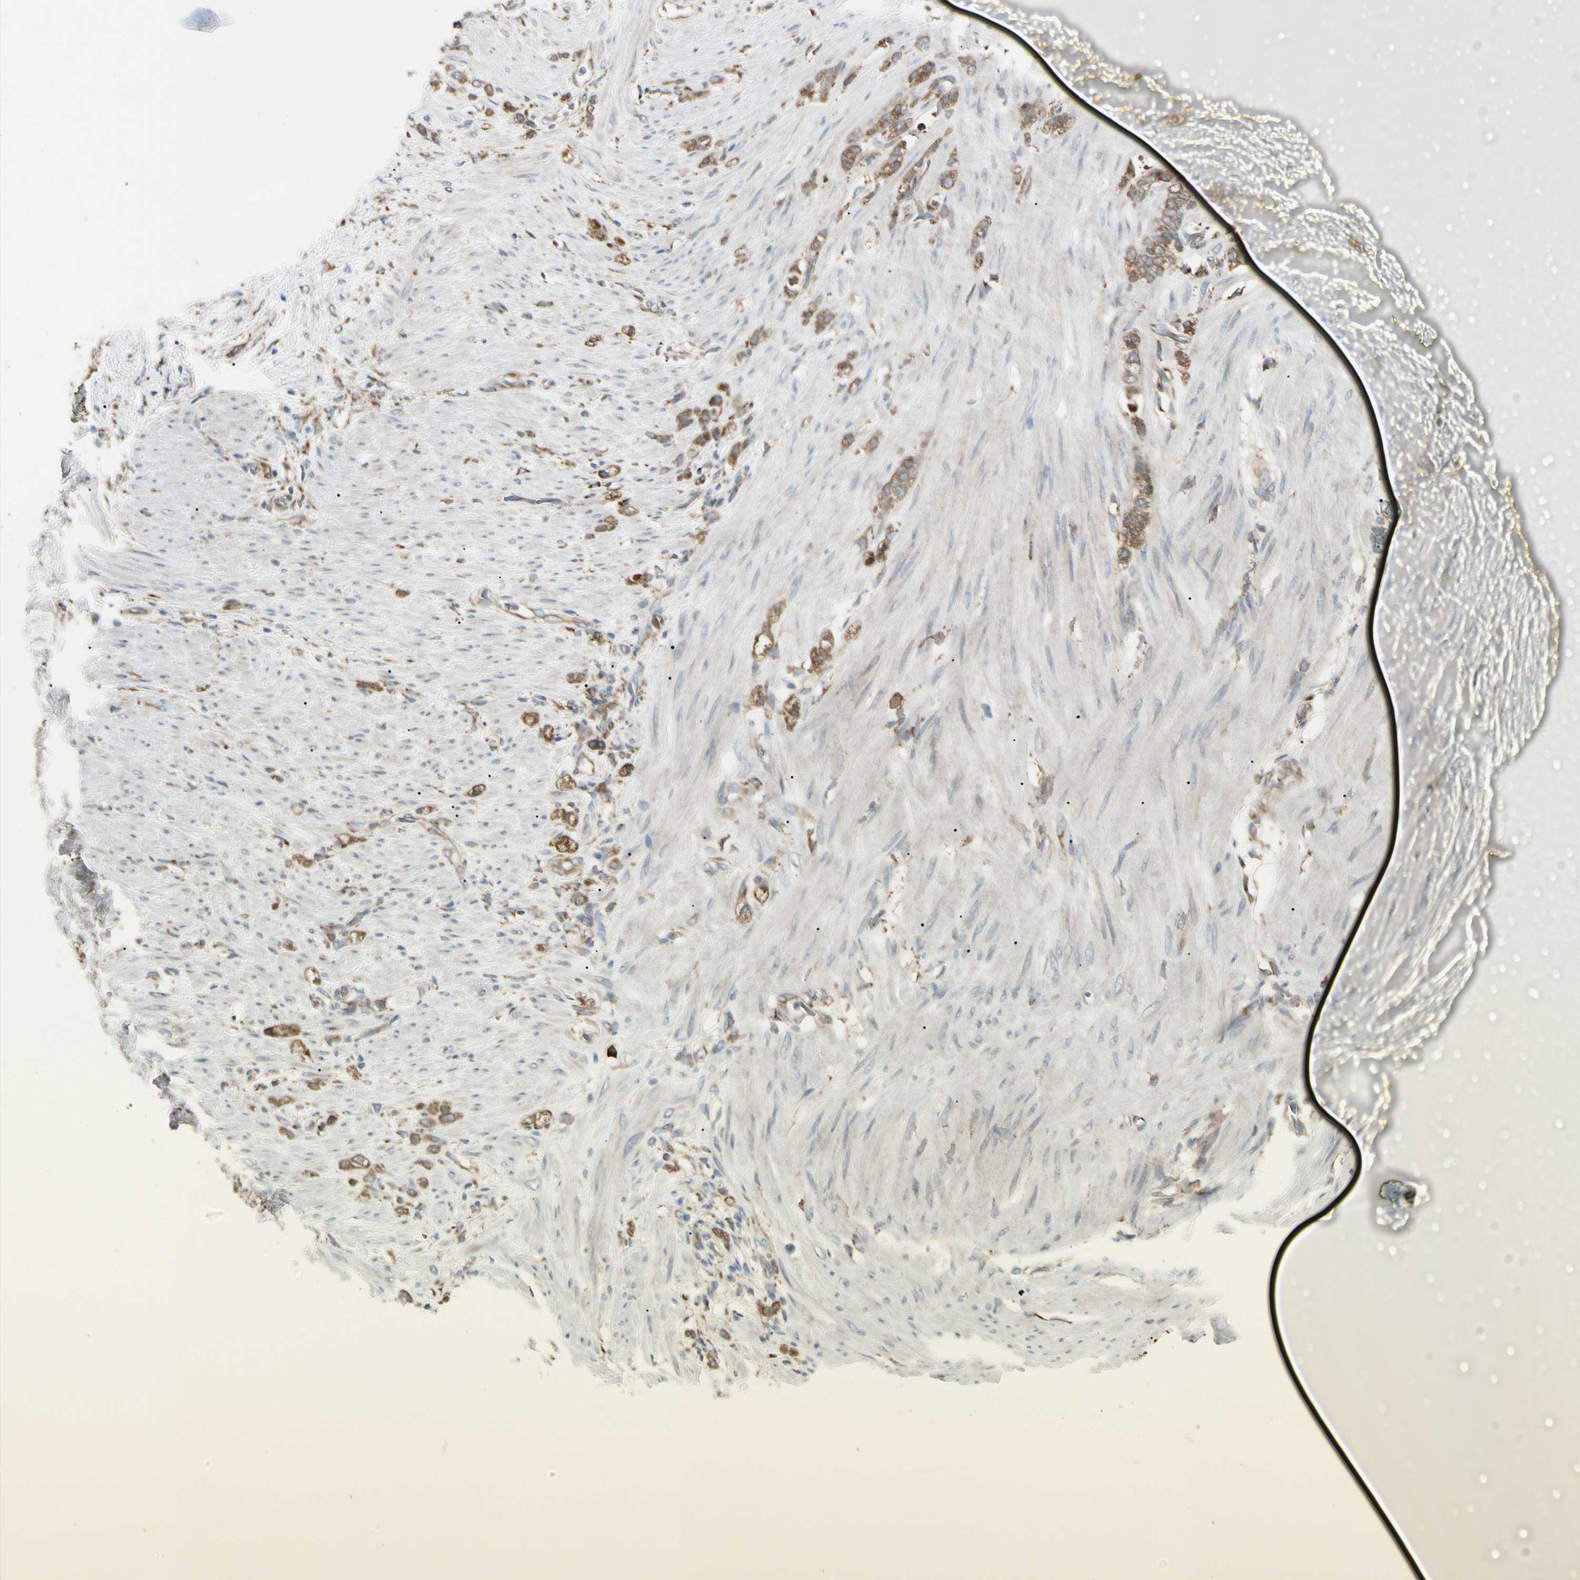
{"staining": {"intensity": "moderate", "quantity": ">75%", "location": "cytoplasmic/membranous"}, "tissue": "stomach cancer", "cell_type": "Tumor cells", "image_type": "cancer", "snomed": [{"axis": "morphology", "description": "Adenocarcinoma, NOS"}, {"axis": "topography", "description": "Stomach"}], "caption": "This histopathology image exhibits IHC staining of human stomach cancer, with medium moderate cytoplasmic/membranous positivity in about >75% of tumor cells.", "gene": "HSP90B1", "patient": {"sex": "male", "age": 82}}